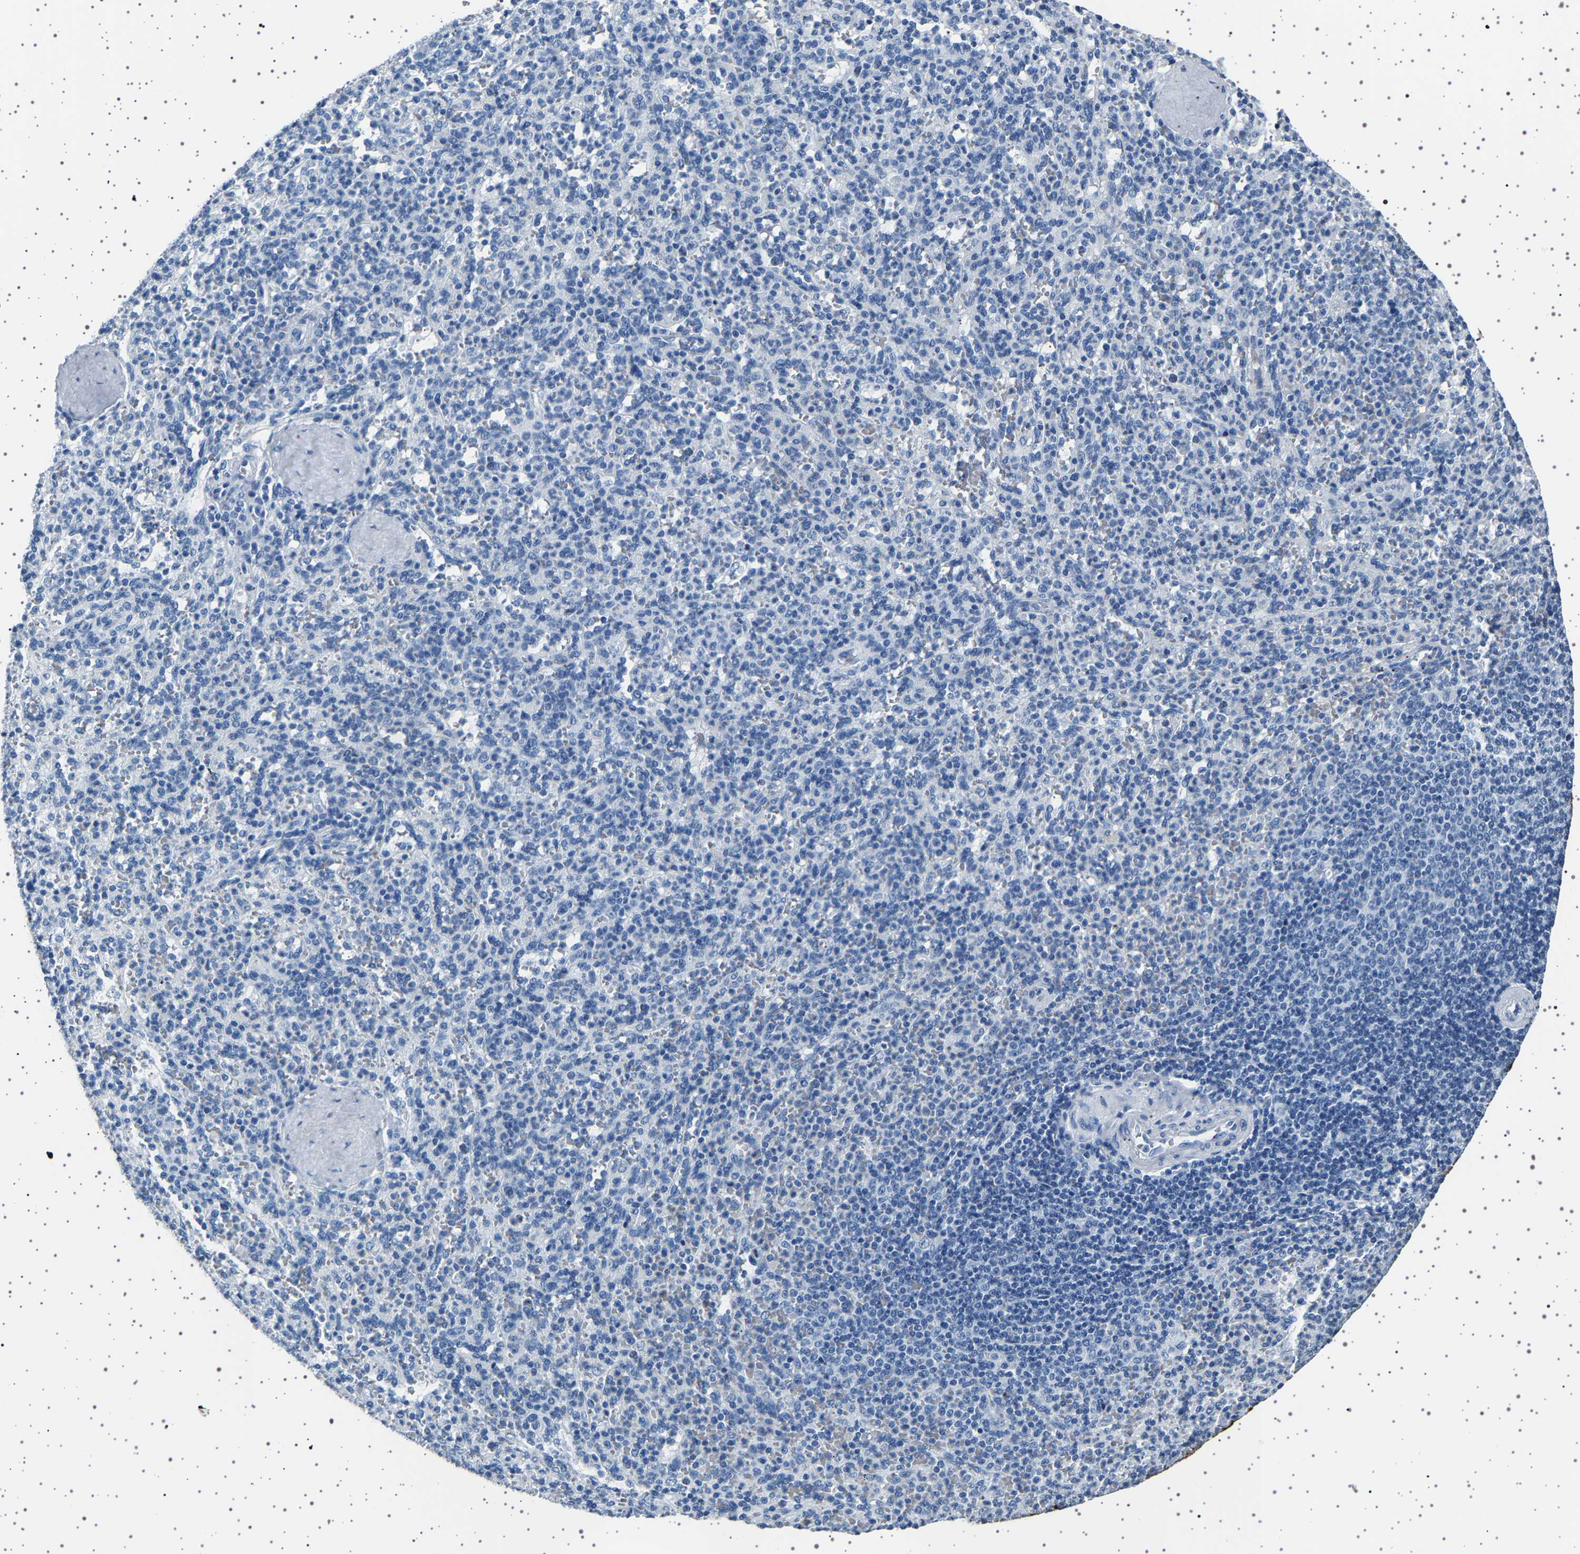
{"staining": {"intensity": "negative", "quantity": "none", "location": "none"}, "tissue": "spleen", "cell_type": "Cells in red pulp", "image_type": "normal", "snomed": [{"axis": "morphology", "description": "Normal tissue, NOS"}, {"axis": "topography", "description": "Spleen"}], "caption": "An immunohistochemistry histopathology image of unremarkable spleen is shown. There is no staining in cells in red pulp of spleen.", "gene": "TFF3", "patient": {"sex": "male", "age": 36}}